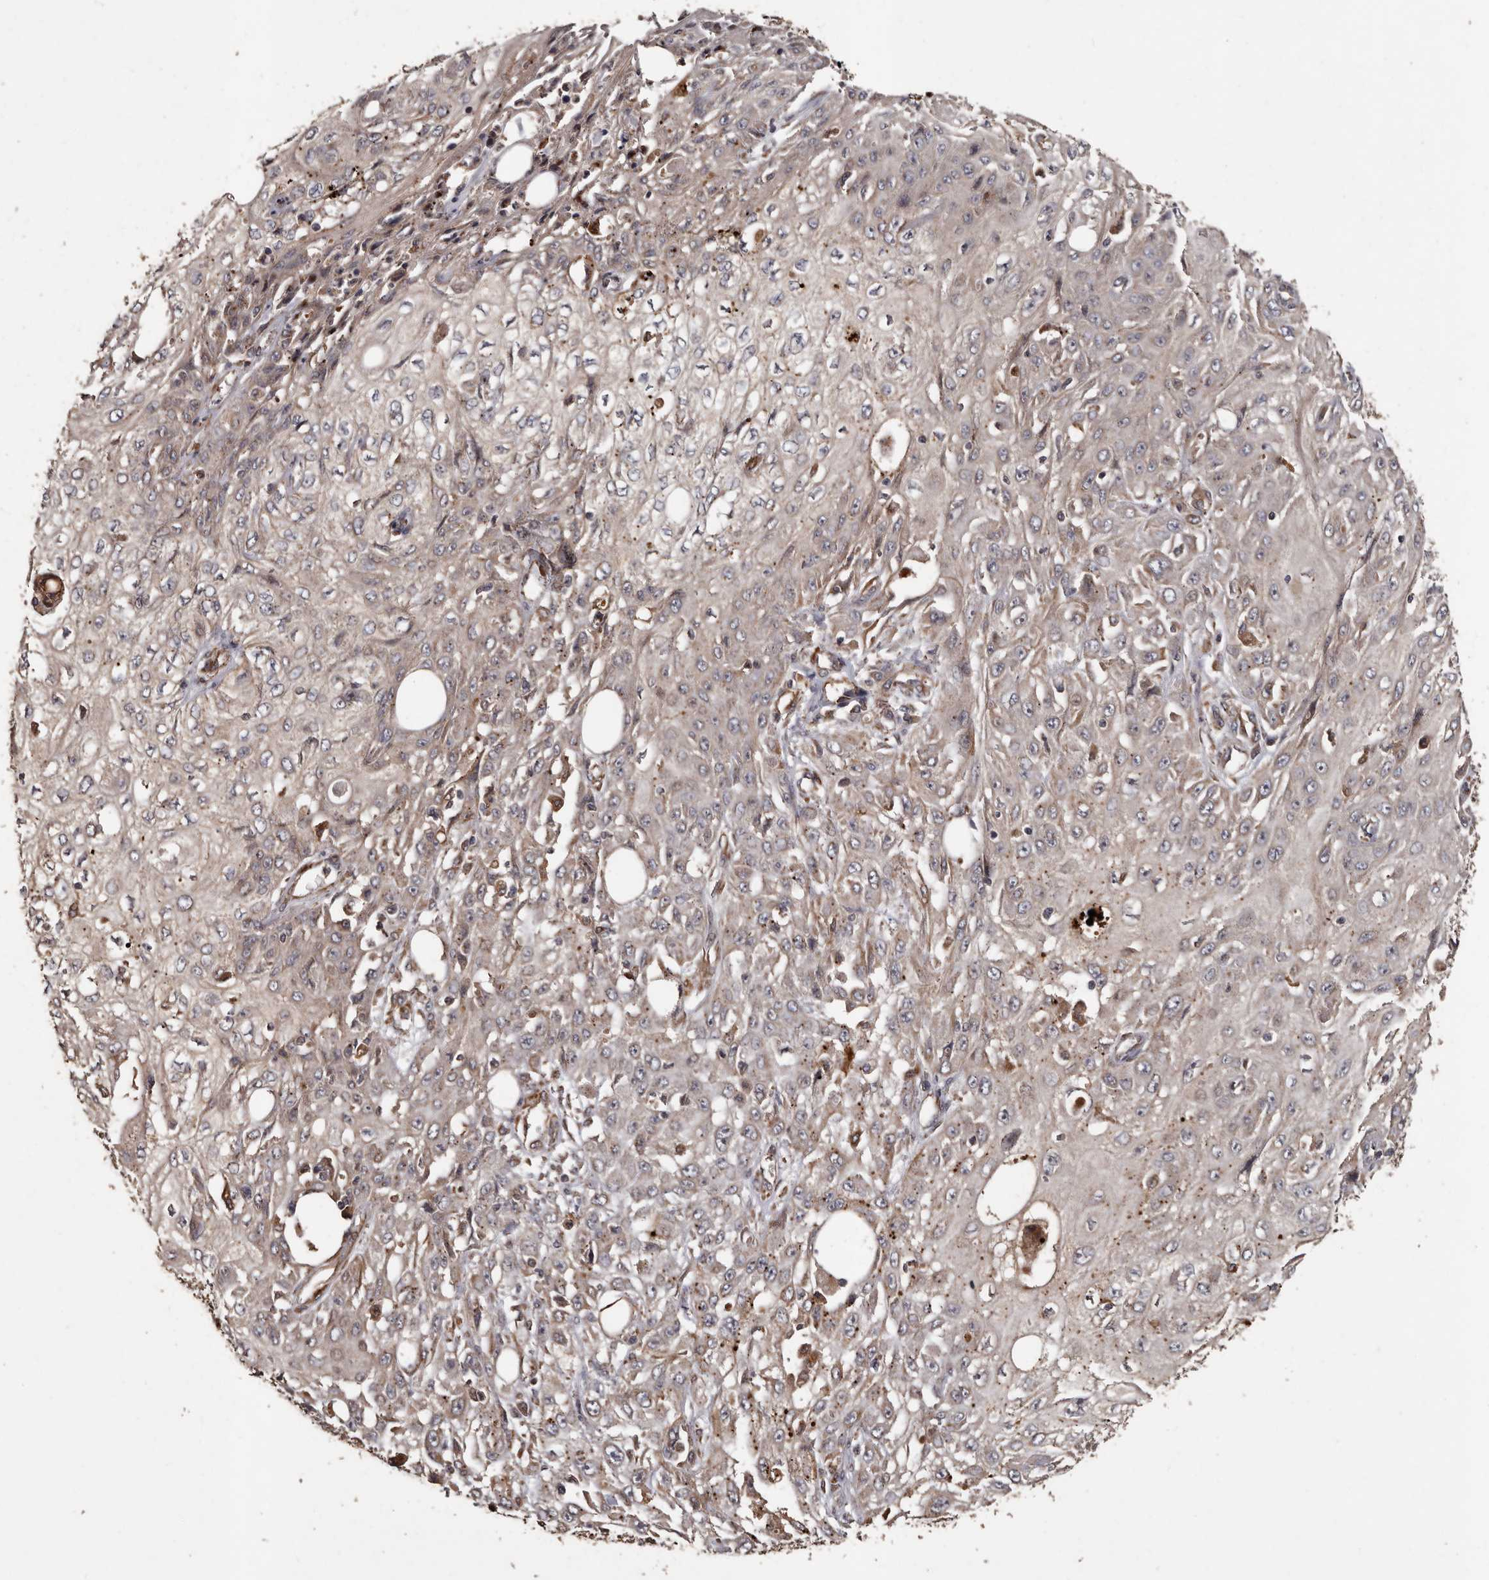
{"staining": {"intensity": "weak", "quantity": "<25%", "location": "cytoplasmic/membranous"}, "tissue": "skin cancer", "cell_type": "Tumor cells", "image_type": "cancer", "snomed": [{"axis": "morphology", "description": "Squamous cell carcinoma, NOS"}, {"axis": "morphology", "description": "Squamous cell carcinoma, metastatic, NOS"}, {"axis": "topography", "description": "Skin"}, {"axis": "topography", "description": "Lymph node"}], "caption": "This micrograph is of skin cancer (squamous cell carcinoma) stained with immunohistochemistry to label a protein in brown with the nuclei are counter-stained blue. There is no expression in tumor cells.", "gene": "BRAT1", "patient": {"sex": "male", "age": 75}}